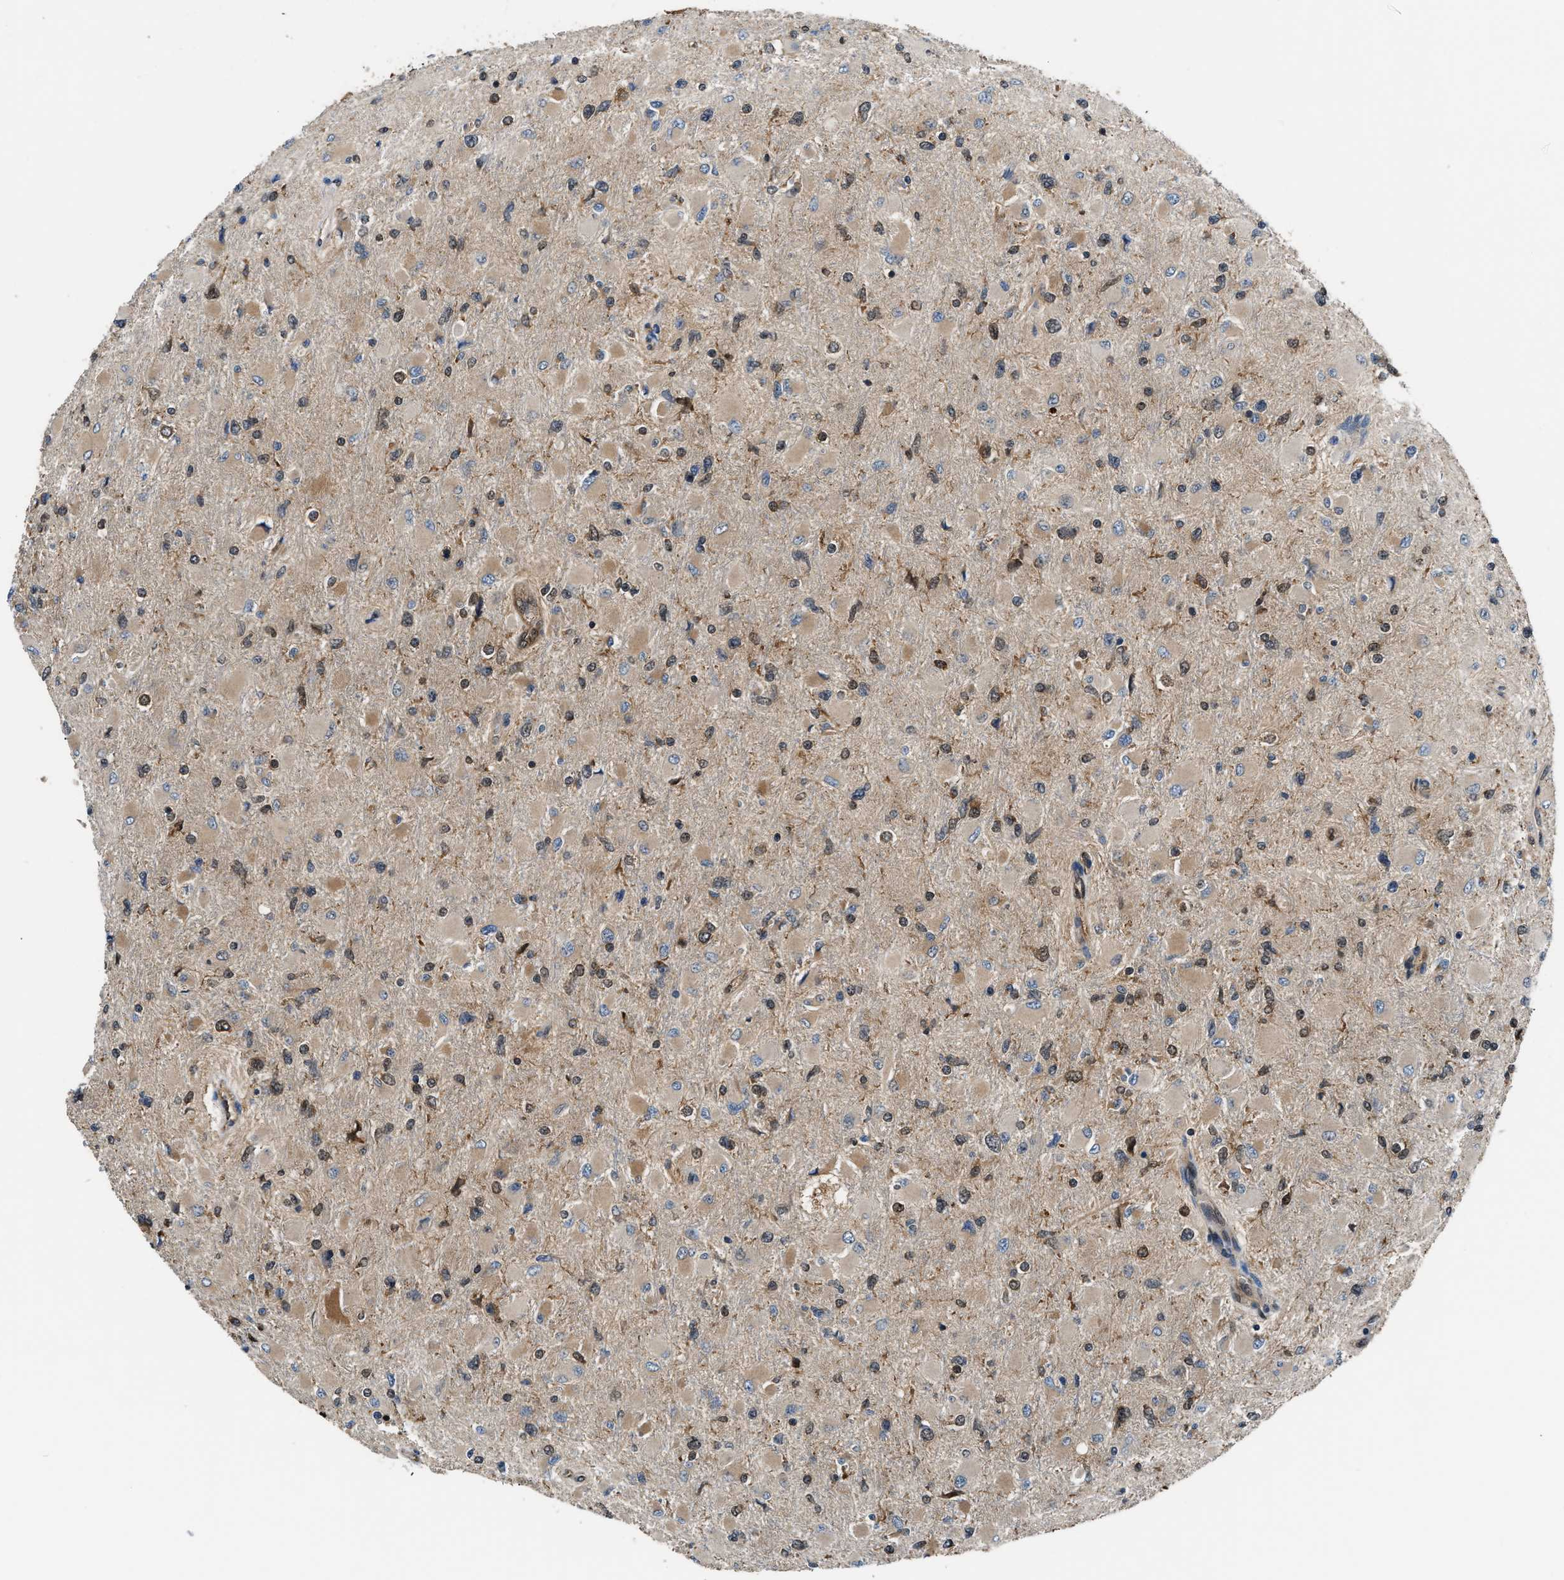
{"staining": {"intensity": "moderate", "quantity": ">75%", "location": "cytoplasmic/membranous,nuclear"}, "tissue": "glioma", "cell_type": "Tumor cells", "image_type": "cancer", "snomed": [{"axis": "morphology", "description": "Glioma, malignant, High grade"}, {"axis": "topography", "description": "Cerebral cortex"}], "caption": "A medium amount of moderate cytoplasmic/membranous and nuclear expression is identified in about >75% of tumor cells in malignant glioma (high-grade) tissue. The staining is performed using DAB brown chromogen to label protein expression. The nuclei are counter-stained blue using hematoxylin.", "gene": "PPA1", "patient": {"sex": "female", "age": 36}}